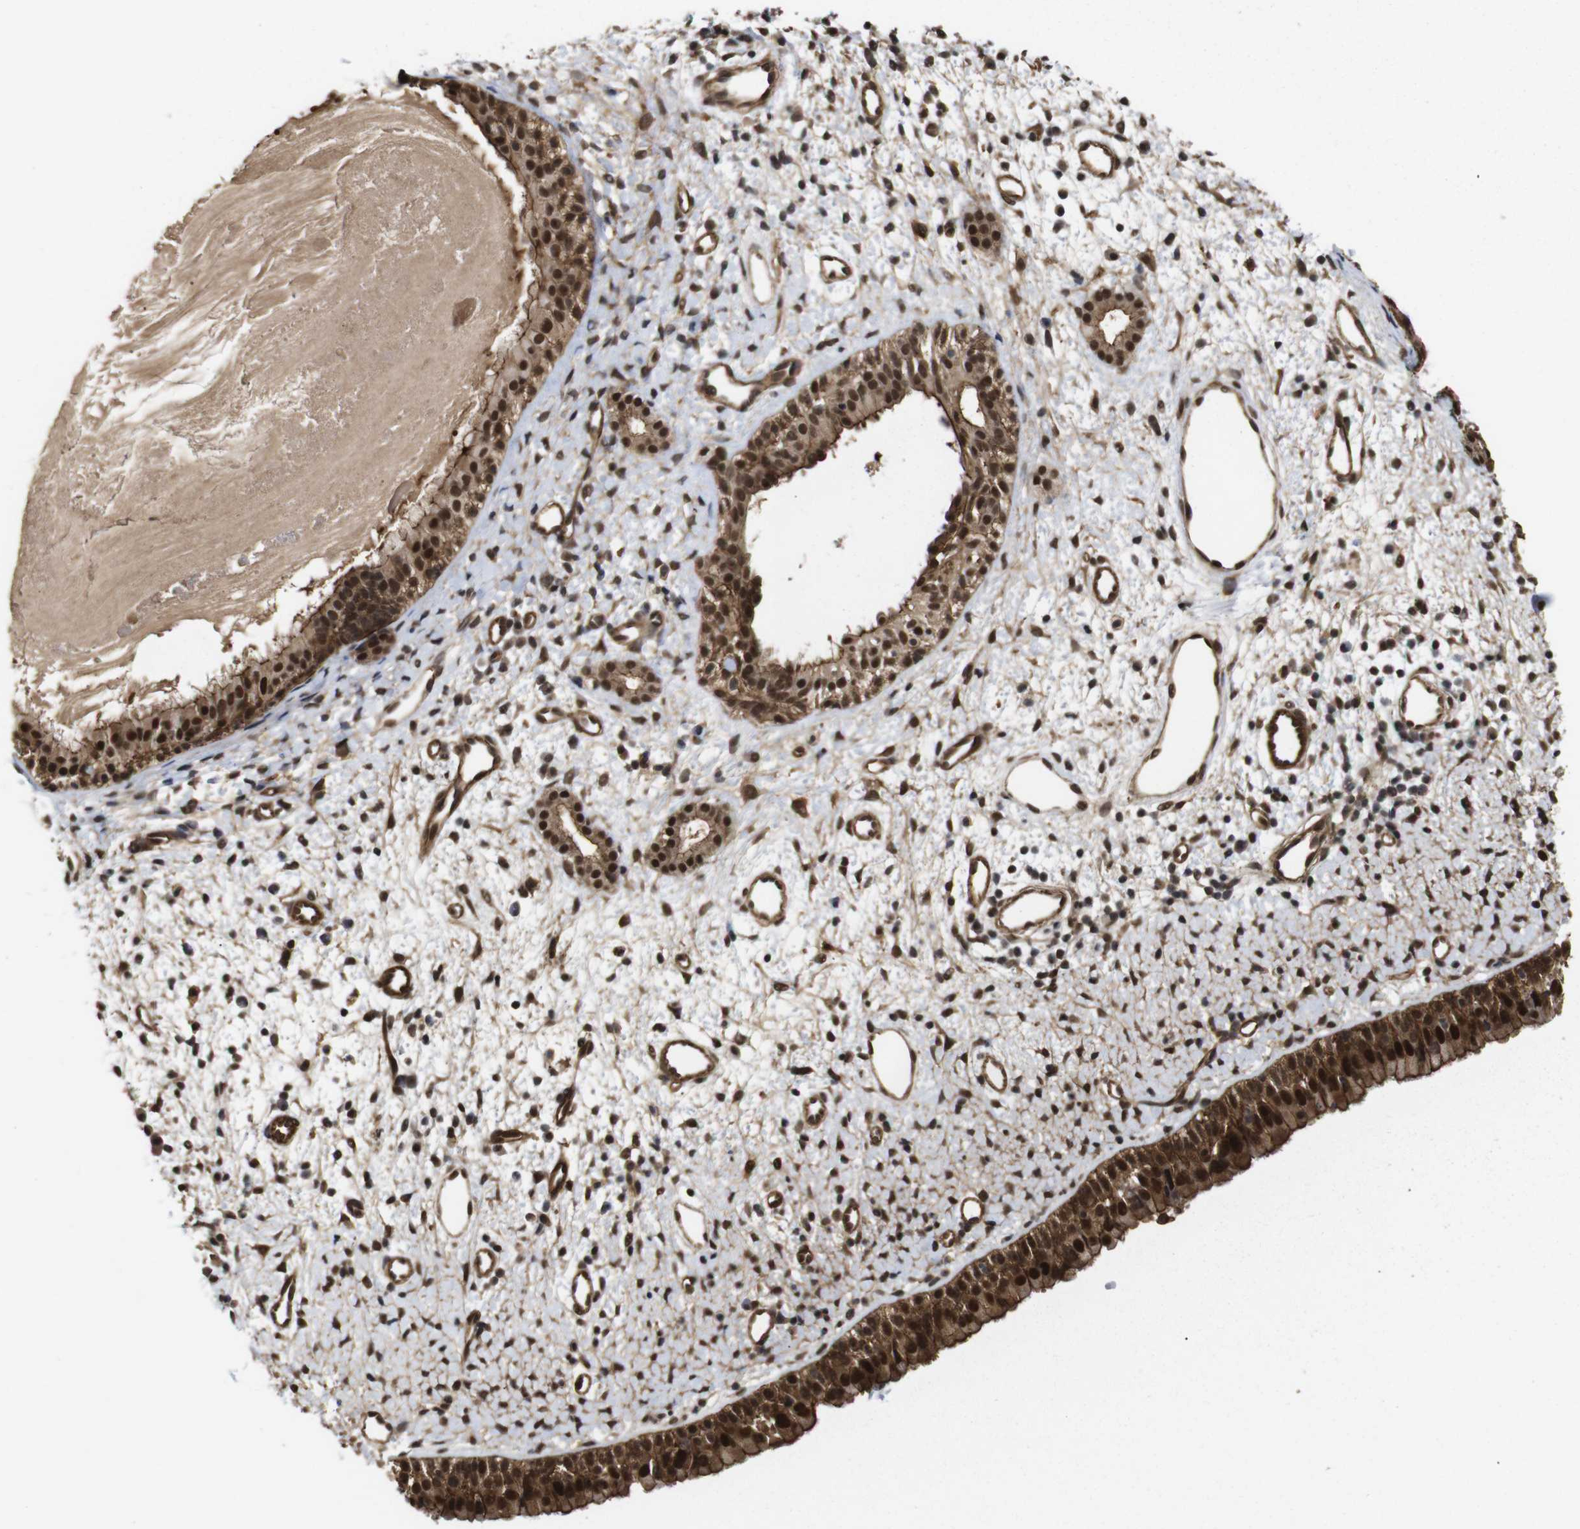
{"staining": {"intensity": "strong", "quantity": ">75%", "location": "cytoplasmic/membranous,nuclear"}, "tissue": "nasopharynx", "cell_type": "Respiratory epithelial cells", "image_type": "normal", "snomed": [{"axis": "morphology", "description": "Normal tissue, NOS"}, {"axis": "topography", "description": "Nasopharynx"}], "caption": "The image reveals a brown stain indicating the presence of a protein in the cytoplasmic/membranous,nuclear of respiratory epithelial cells in nasopharynx. (DAB IHC with brightfield microscopy, high magnification).", "gene": "NANOS1", "patient": {"sex": "male", "age": 22}}